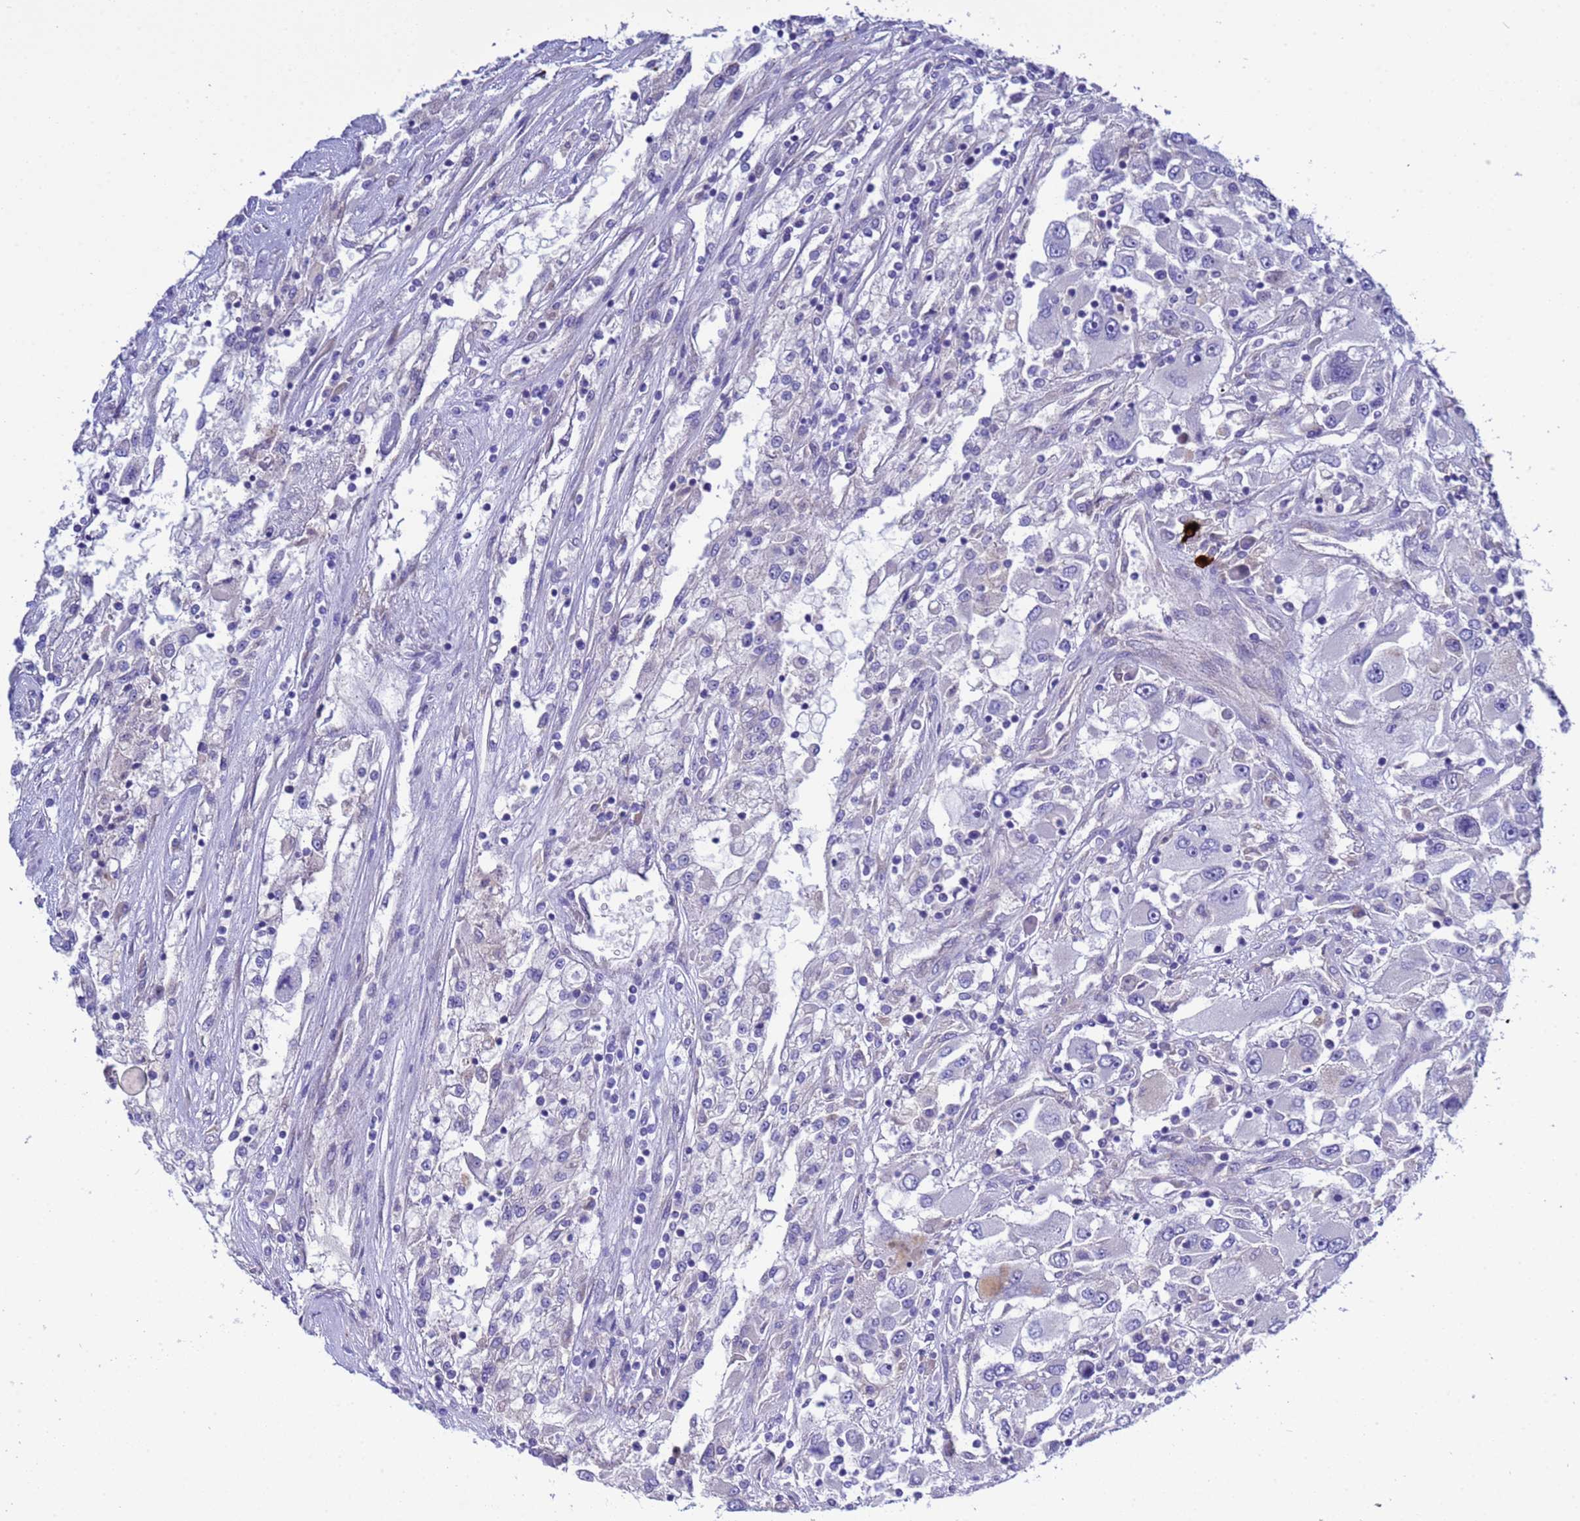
{"staining": {"intensity": "negative", "quantity": "none", "location": "none"}, "tissue": "renal cancer", "cell_type": "Tumor cells", "image_type": "cancer", "snomed": [{"axis": "morphology", "description": "Adenocarcinoma, NOS"}, {"axis": "topography", "description": "Kidney"}], "caption": "A micrograph of human adenocarcinoma (renal) is negative for staining in tumor cells. Brightfield microscopy of immunohistochemistry (IHC) stained with DAB (brown) and hematoxylin (blue), captured at high magnification.", "gene": "RC3H2", "patient": {"sex": "female", "age": 52}}